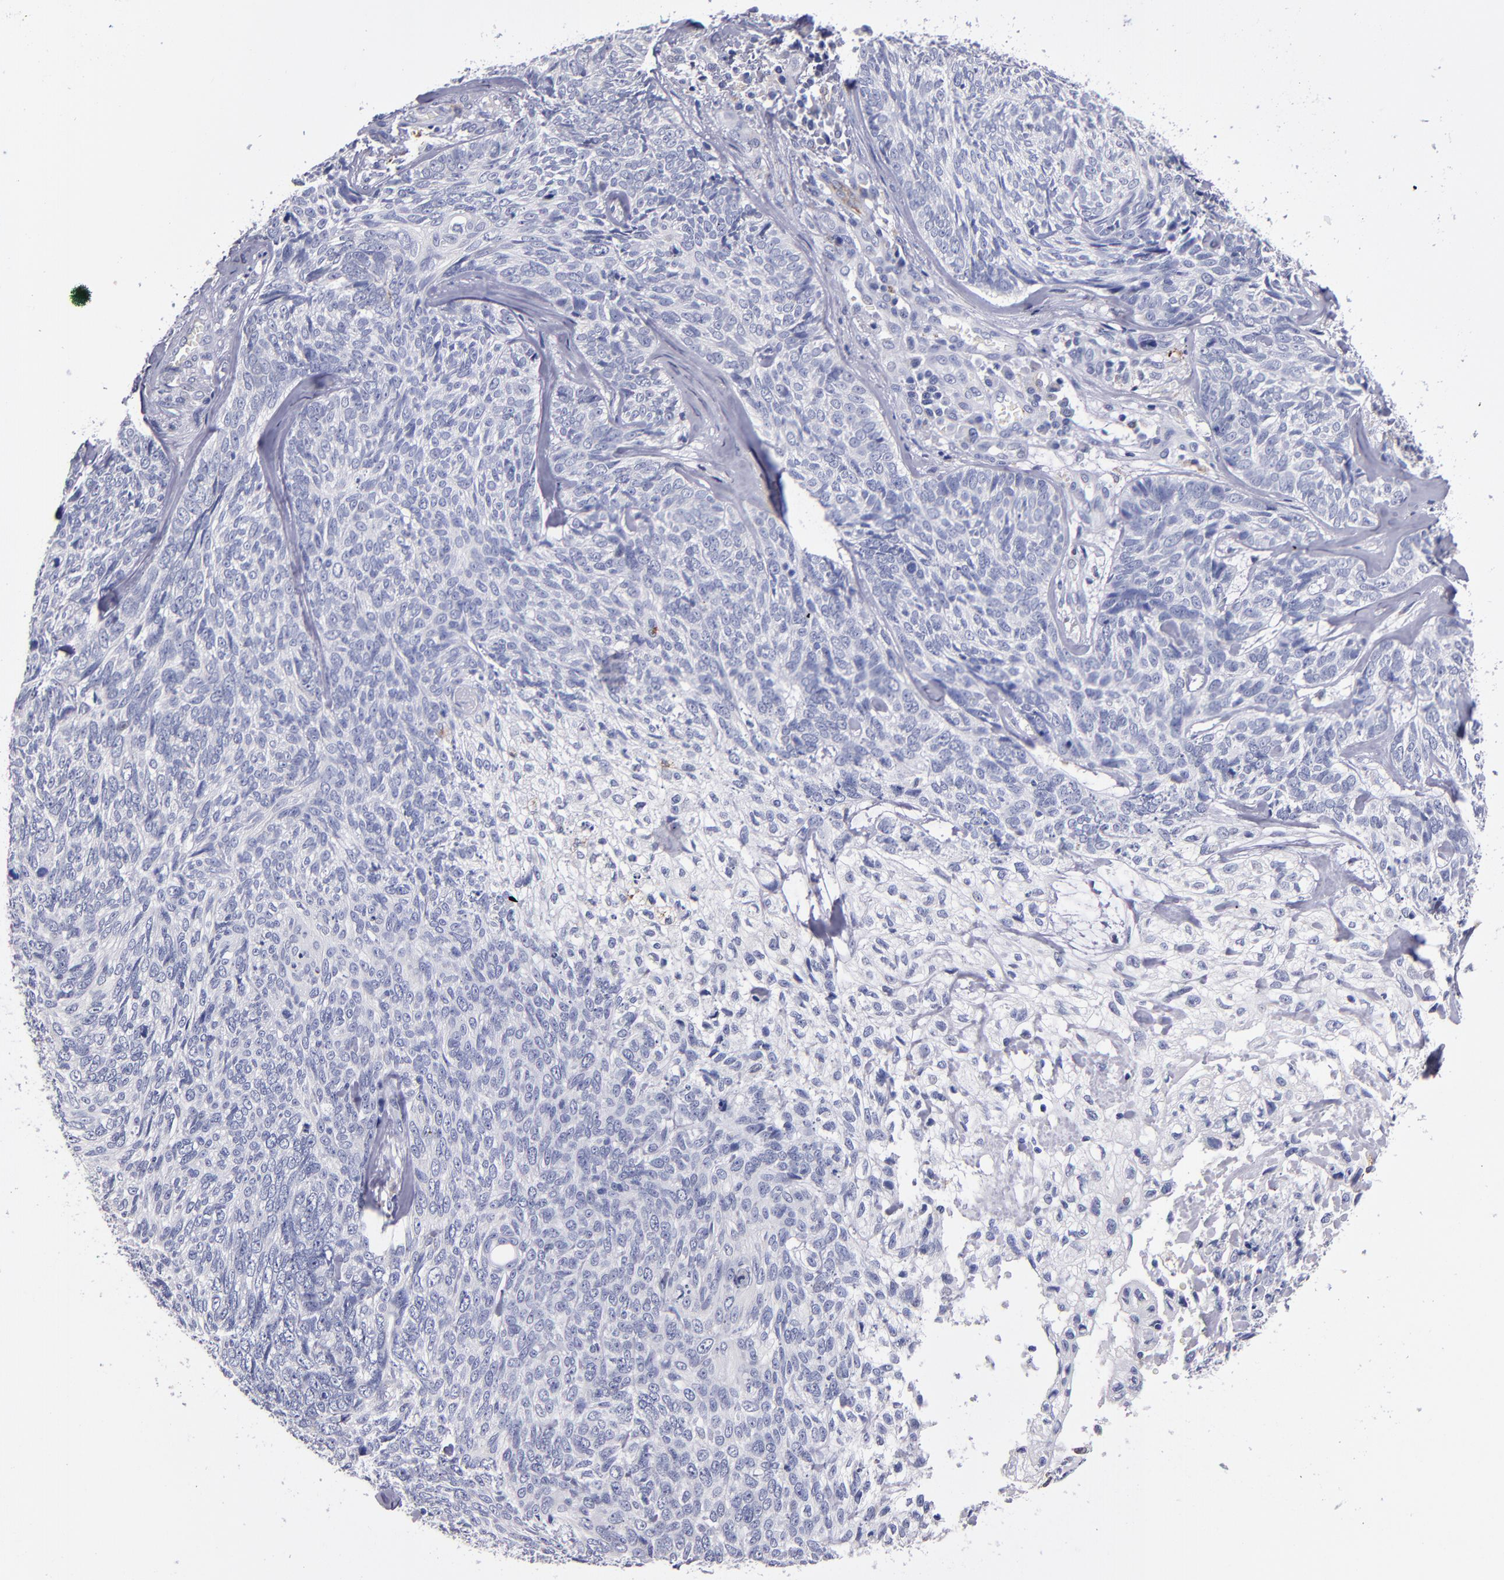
{"staining": {"intensity": "negative", "quantity": "none", "location": "none"}, "tissue": "skin cancer", "cell_type": "Tumor cells", "image_type": "cancer", "snomed": [{"axis": "morphology", "description": "Basal cell carcinoma"}, {"axis": "topography", "description": "Skin"}], "caption": "An immunohistochemistry photomicrograph of basal cell carcinoma (skin) is shown. There is no staining in tumor cells of basal cell carcinoma (skin).", "gene": "SELP", "patient": {"sex": "male", "age": 72}}